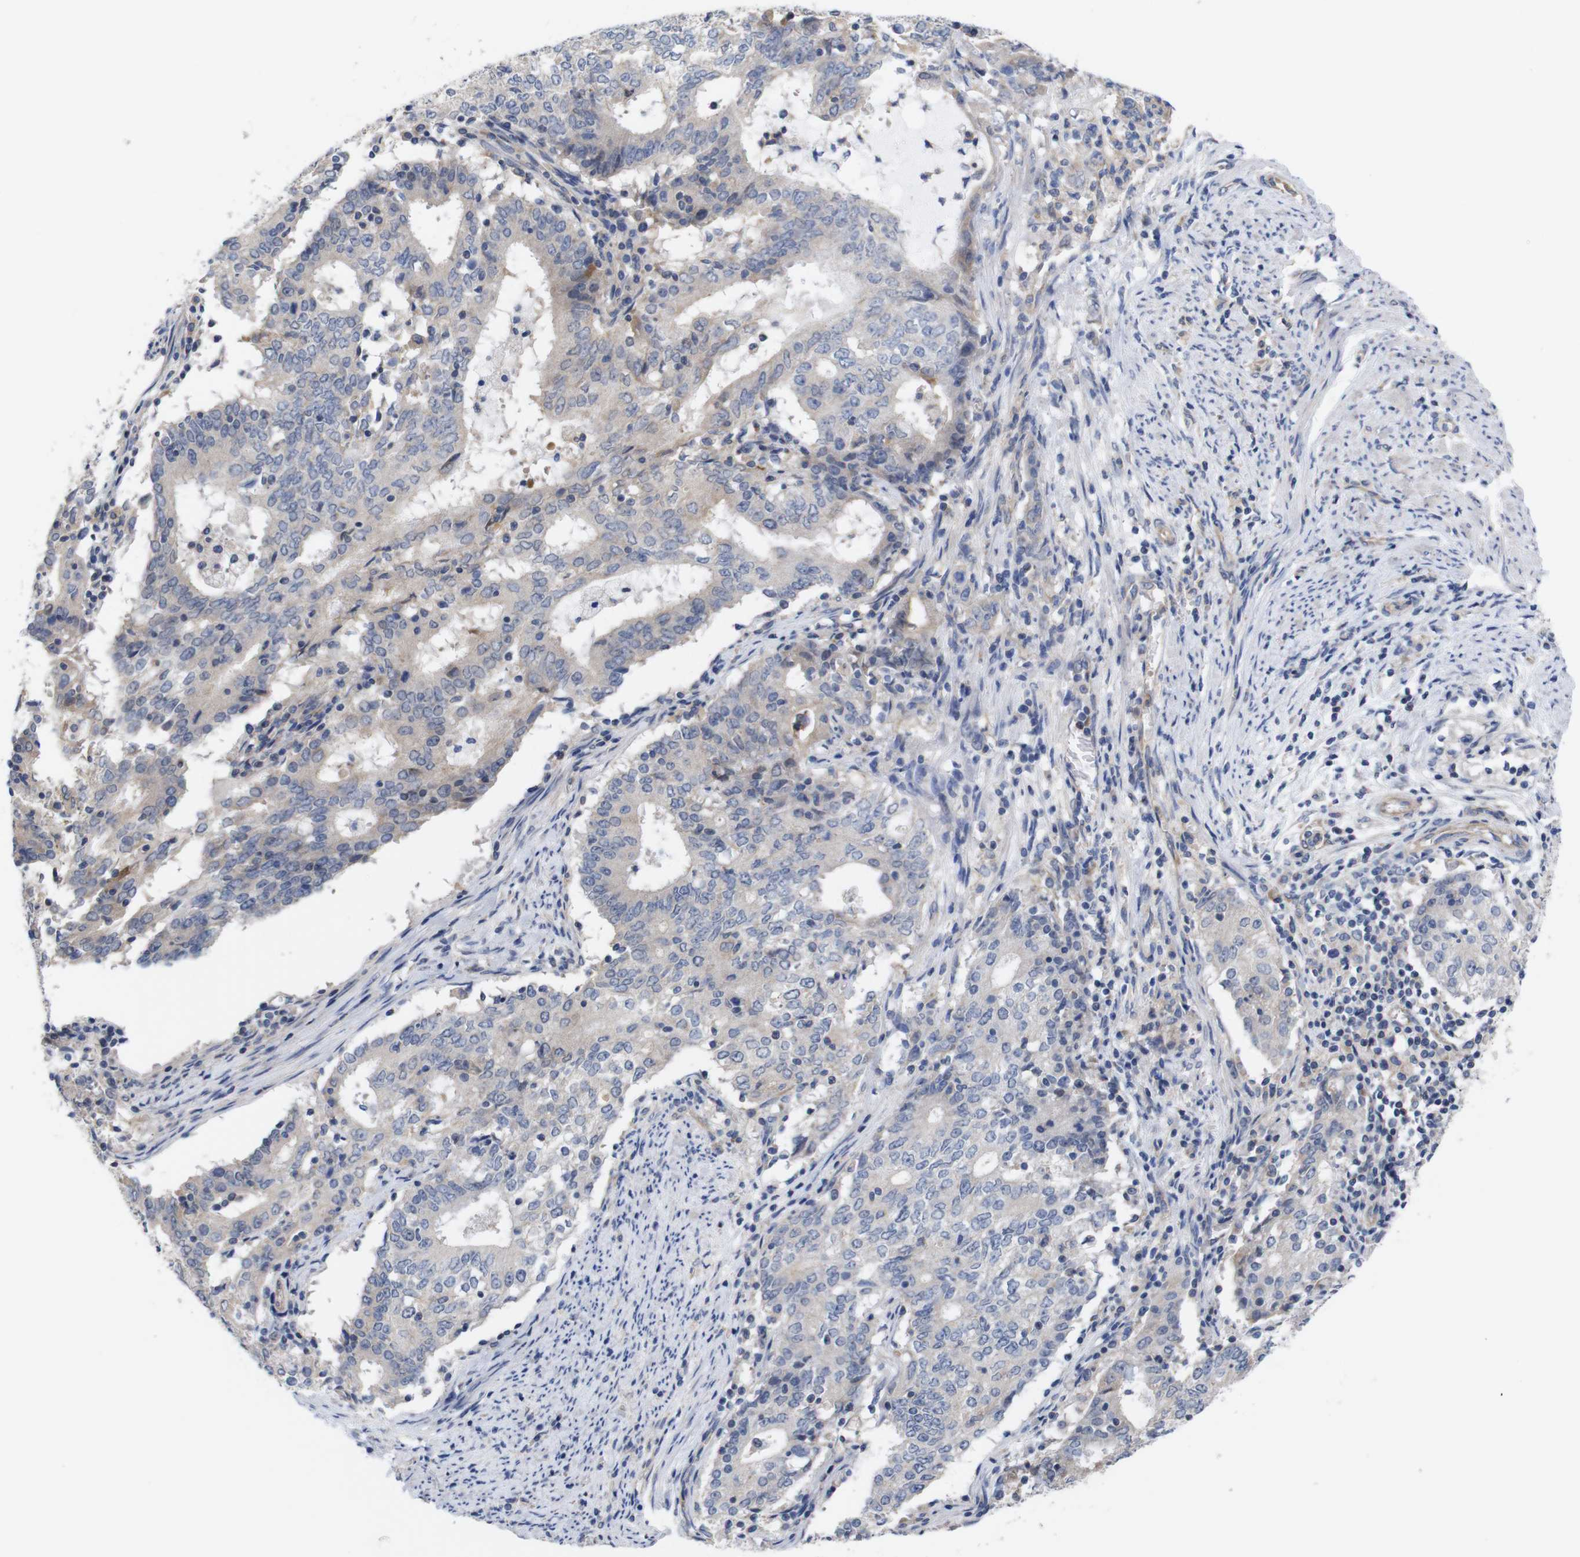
{"staining": {"intensity": "negative", "quantity": "none", "location": "none"}, "tissue": "cervical cancer", "cell_type": "Tumor cells", "image_type": "cancer", "snomed": [{"axis": "morphology", "description": "Adenocarcinoma, NOS"}, {"axis": "topography", "description": "Cervix"}], "caption": "The histopathology image reveals no staining of tumor cells in adenocarcinoma (cervical). (DAB IHC visualized using brightfield microscopy, high magnification).", "gene": "USH1C", "patient": {"sex": "female", "age": 44}}